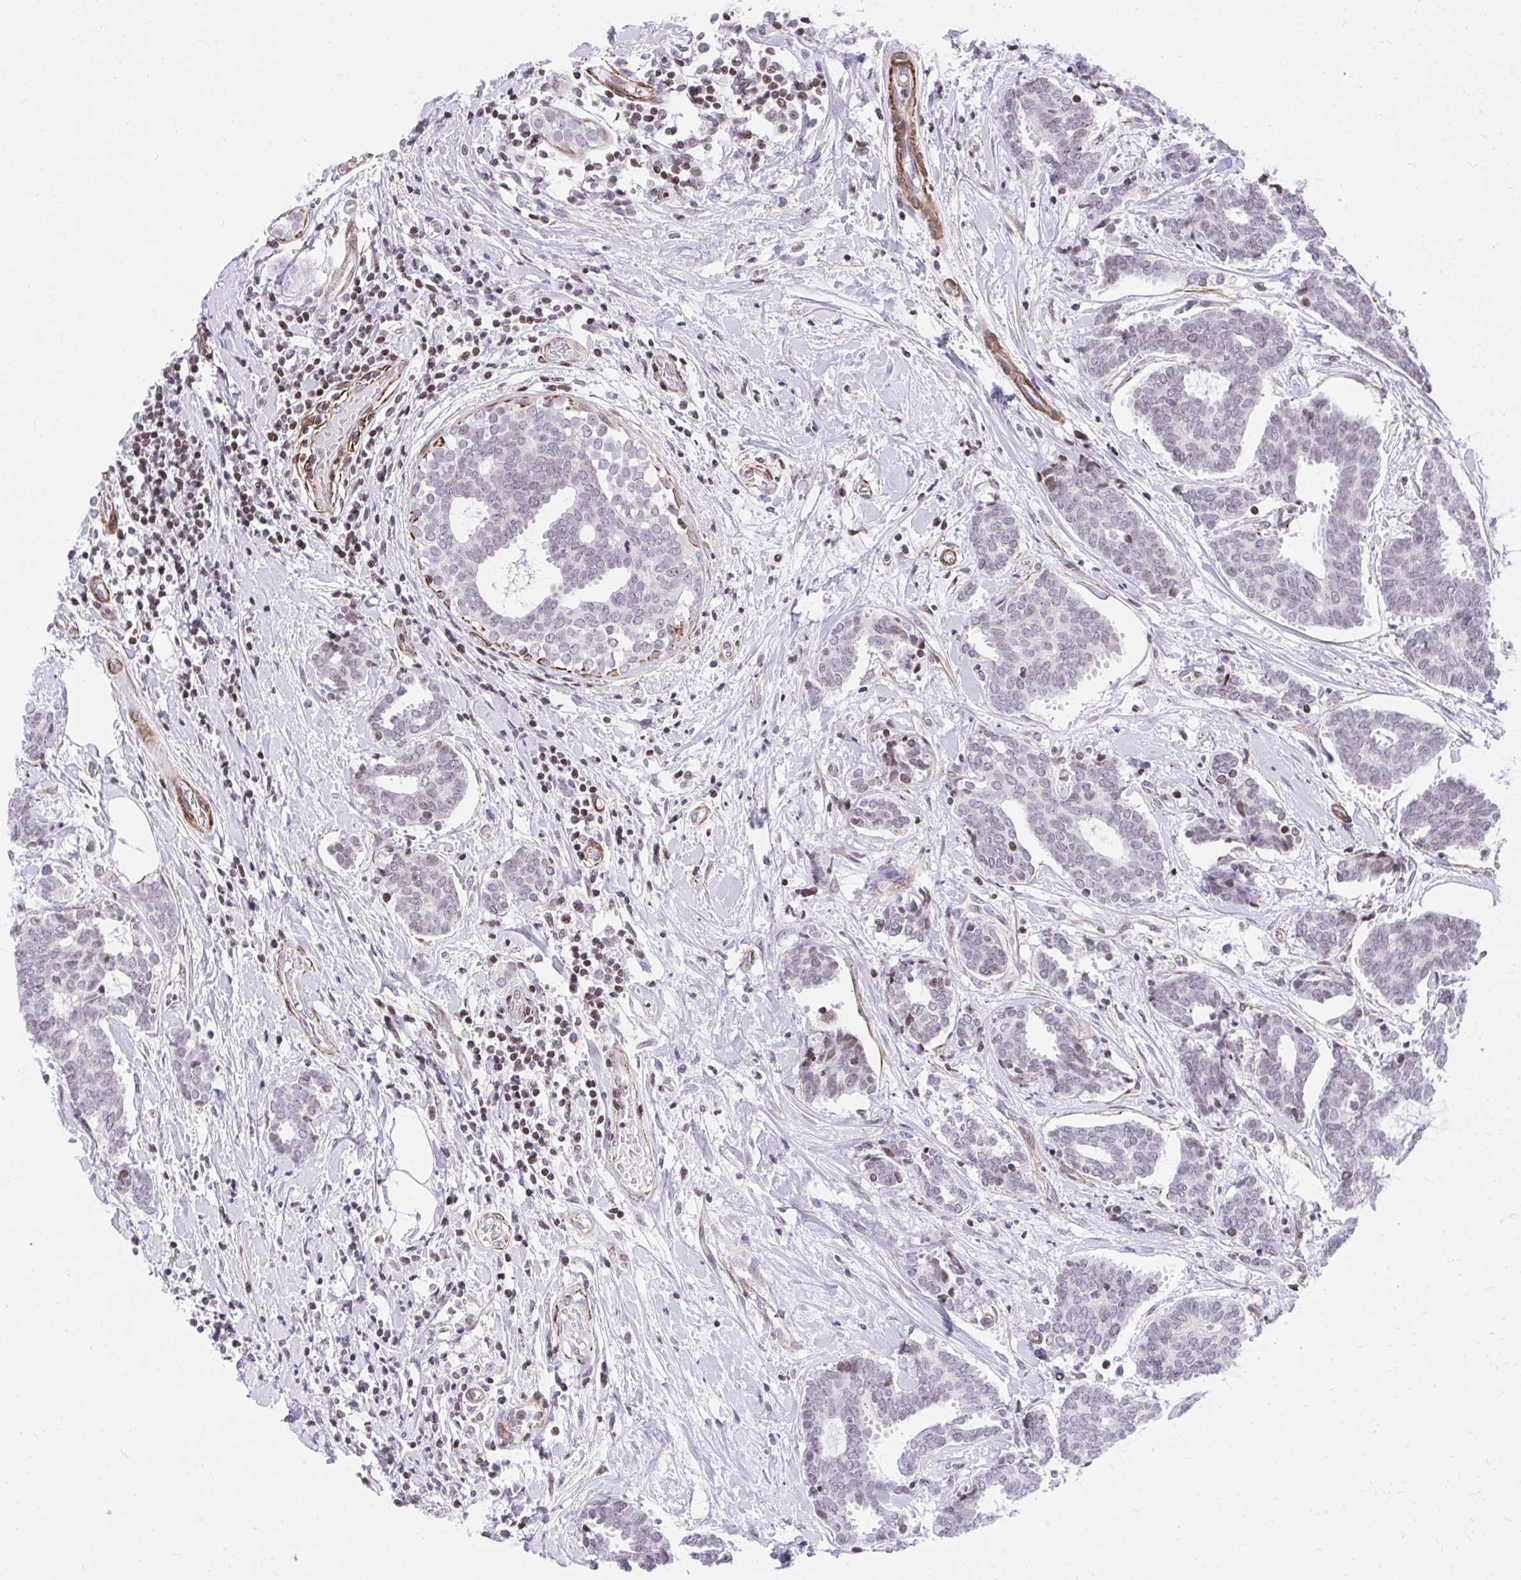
{"staining": {"intensity": "weak", "quantity": "<25%", "location": "nuclear"}, "tissue": "breast cancer", "cell_type": "Tumor cells", "image_type": "cancer", "snomed": [{"axis": "morphology", "description": "Intraductal carcinoma, in situ"}, {"axis": "morphology", "description": "Duct carcinoma"}, {"axis": "morphology", "description": "Lobular carcinoma, in situ"}, {"axis": "topography", "description": "Breast"}], "caption": "Breast cancer (intraductal carcinoma,  in situ) was stained to show a protein in brown. There is no significant expression in tumor cells. (Immunohistochemistry (ihc), brightfield microscopy, high magnification).", "gene": "KCNN4", "patient": {"sex": "female", "age": 44}}